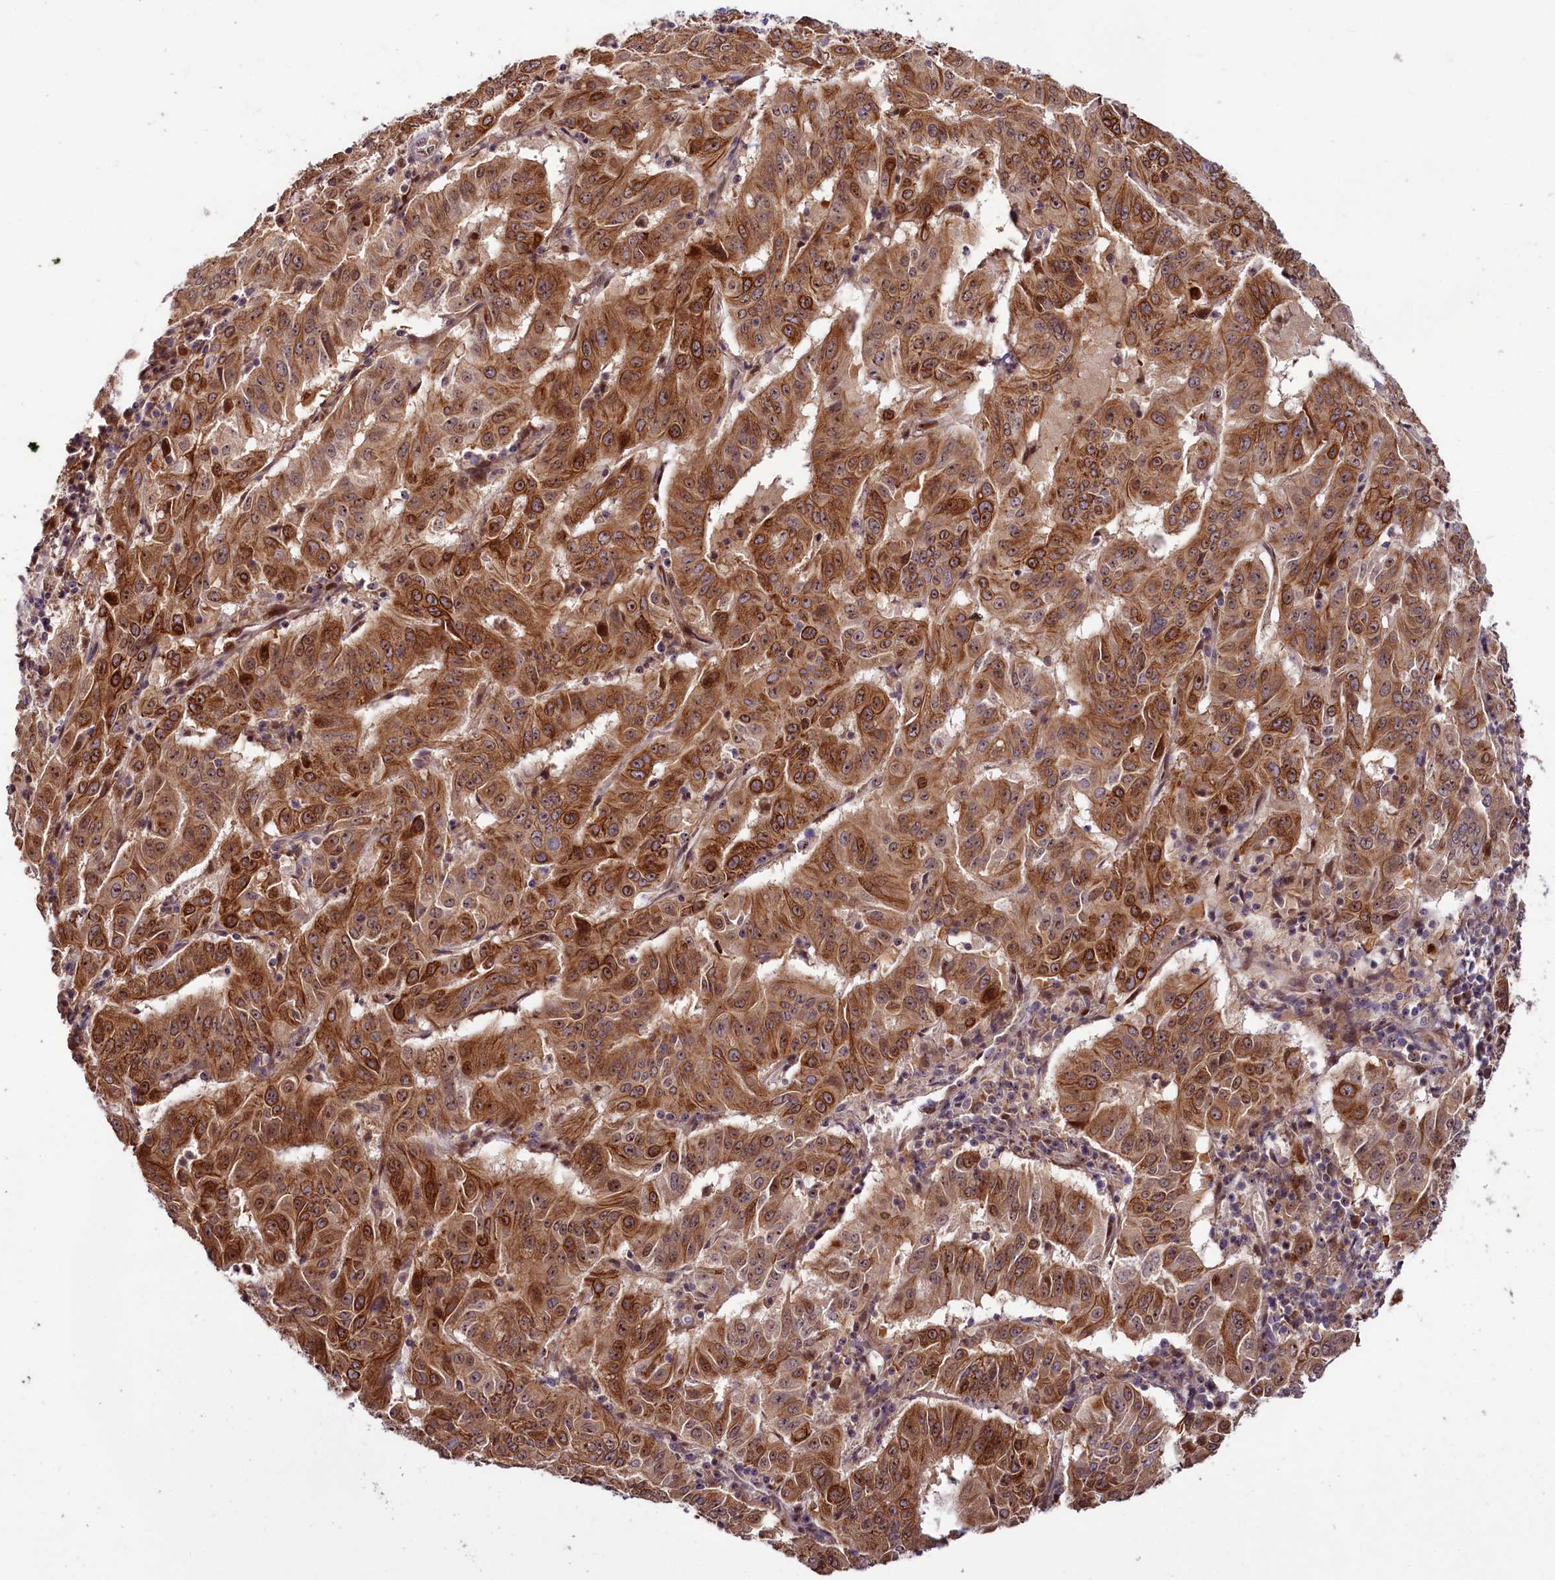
{"staining": {"intensity": "strong", "quantity": ">75%", "location": "cytoplasmic/membranous"}, "tissue": "pancreatic cancer", "cell_type": "Tumor cells", "image_type": "cancer", "snomed": [{"axis": "morphology", "description": "Adenocarcinoma, NOS"}, {"axis": "topography", "description": "Pancreas"}], "caption": "IHC of pancreatic cancer (adenocarcinoma) demonstrates high levels of strong cytoplasmic/membranous staining in approximately >75% of tumor cells.", "gene": "N4BP2L1", "patient": {"sex": "male", "age": 63}}